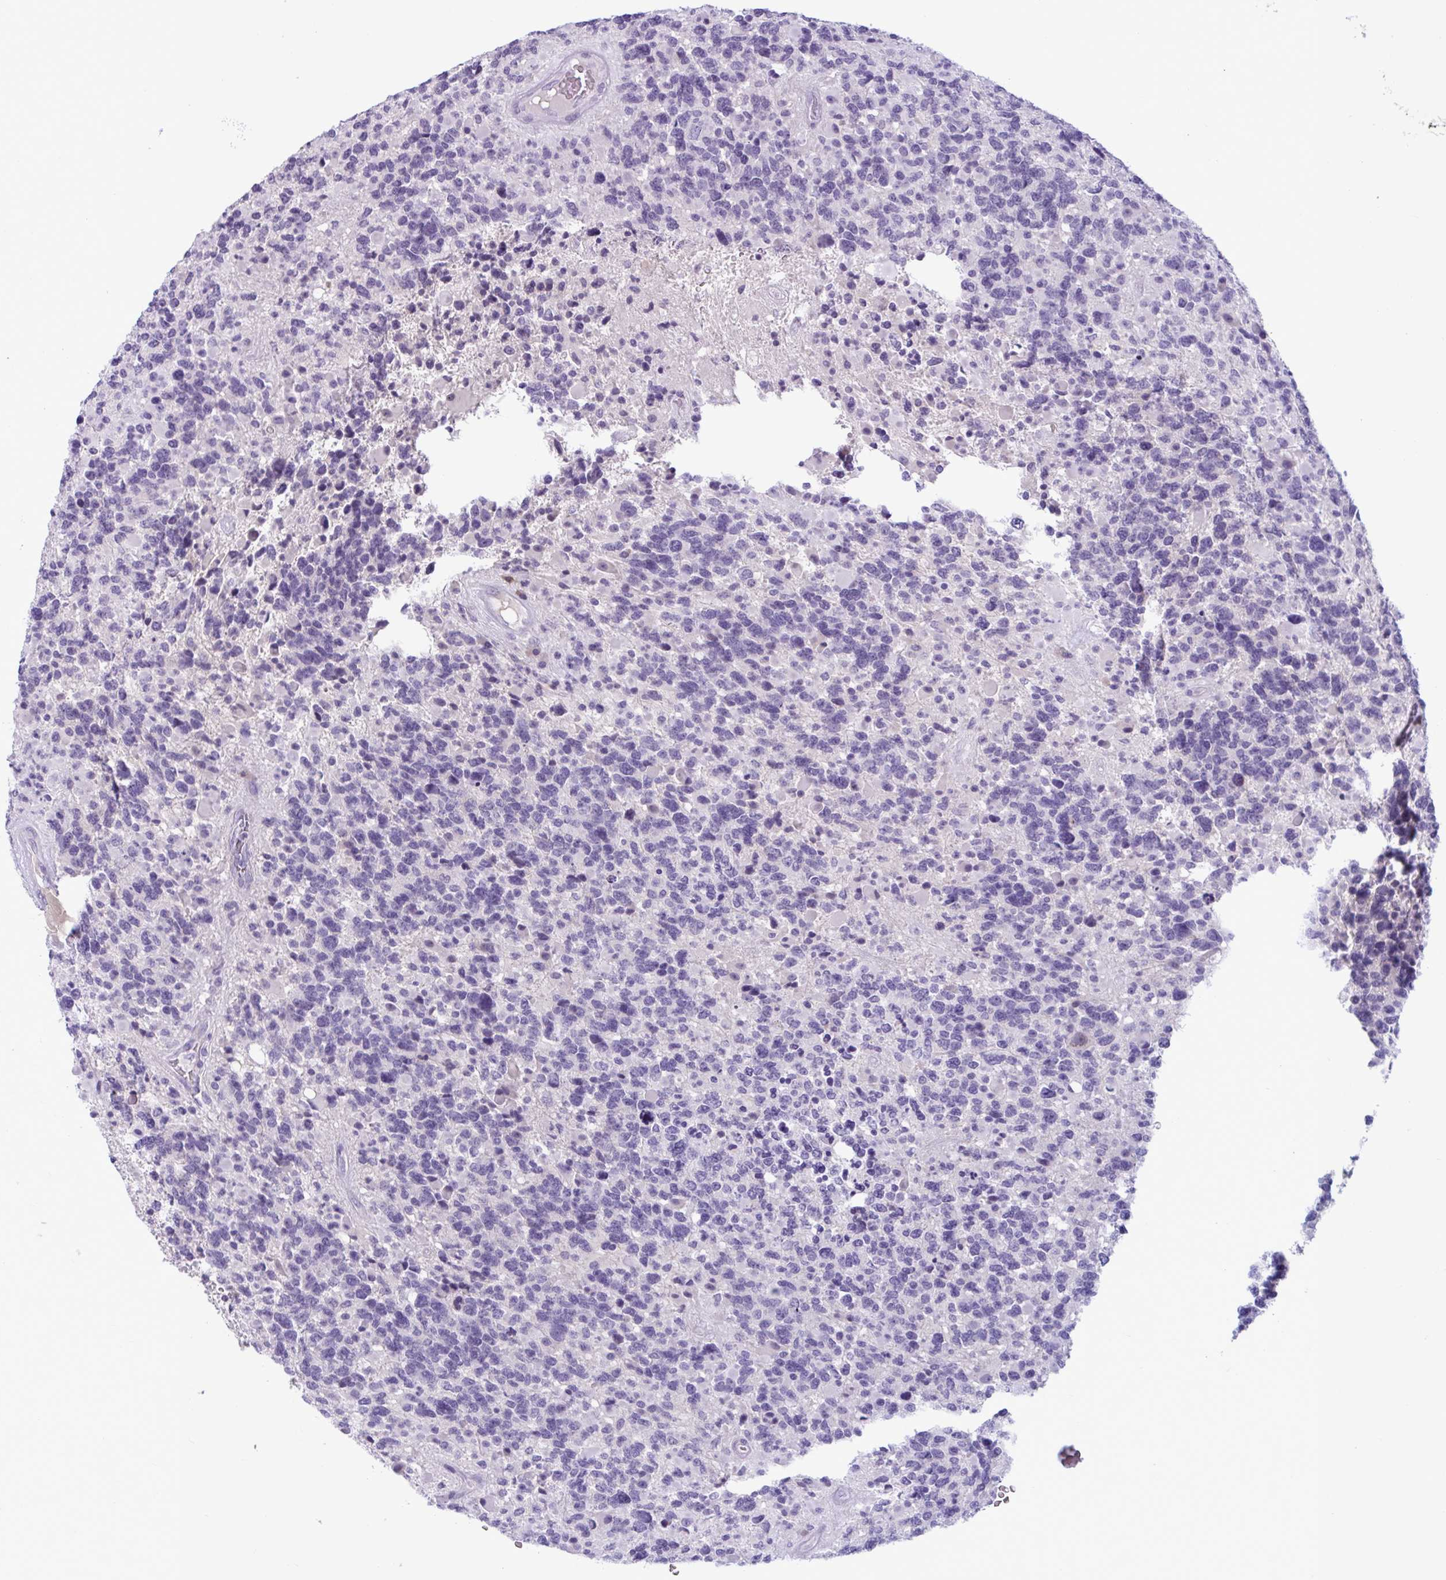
{"staining": {"intensity": "negative", "quantity": "none", "location": "none"}, "tissue": "glioma", "cell_type": "Tumor cells", "image_type": "cancer", "snomed": [{"axis": "morphology", "description": "Glioma, malignant, High grade"}, {"axis": "topography", "description": "Brain"}], "caption": "Human glioma stained for a protein using IHC demonstrates no positivity in tumor cells.", "gene": "WNT9B", "patient": {"sex": "female", "age": 40}}